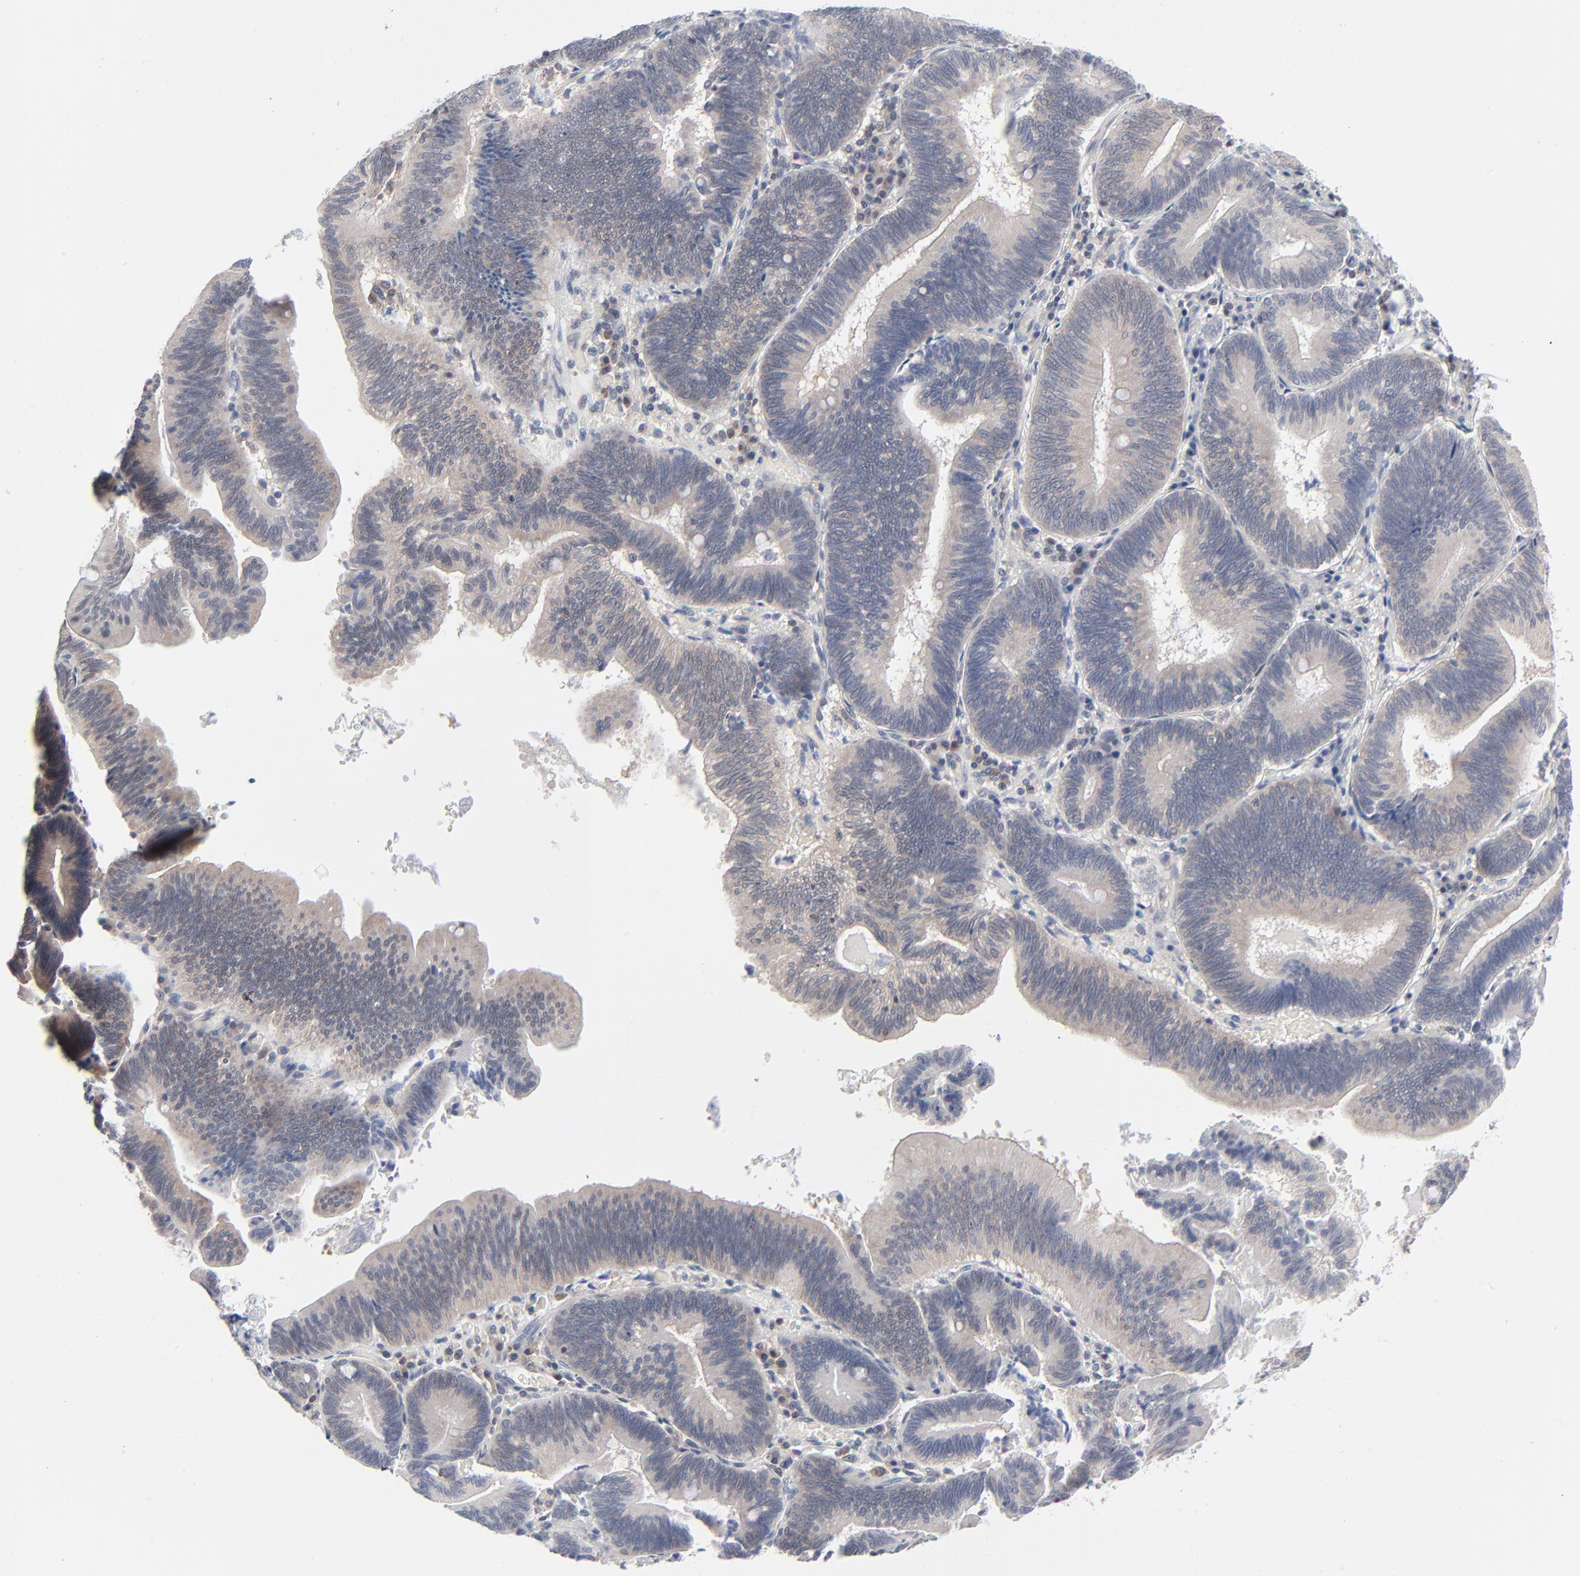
{"staining": {"intensity": "weak", "quantity": ">75%", "location": "cytoplasmic/membranous"}, "tissue": "pancreatic cancer", "cell_type": "Tumor cells", "image_type": "cancer", "snomed": [{"axis": "morphology", "description": "Adenocarcinoma, NOS"}, {"axis": "topography", "description": "Pancreas"}], "caption": "Pancreatic cancer stained with DAB immunohistochemistry shows low levels of weak cytoplasmic/membranous positivity in approximately >75% of tumor cells.", "gene": "RPS6KB1", "patient": {"sex": "male", "age": 82}}